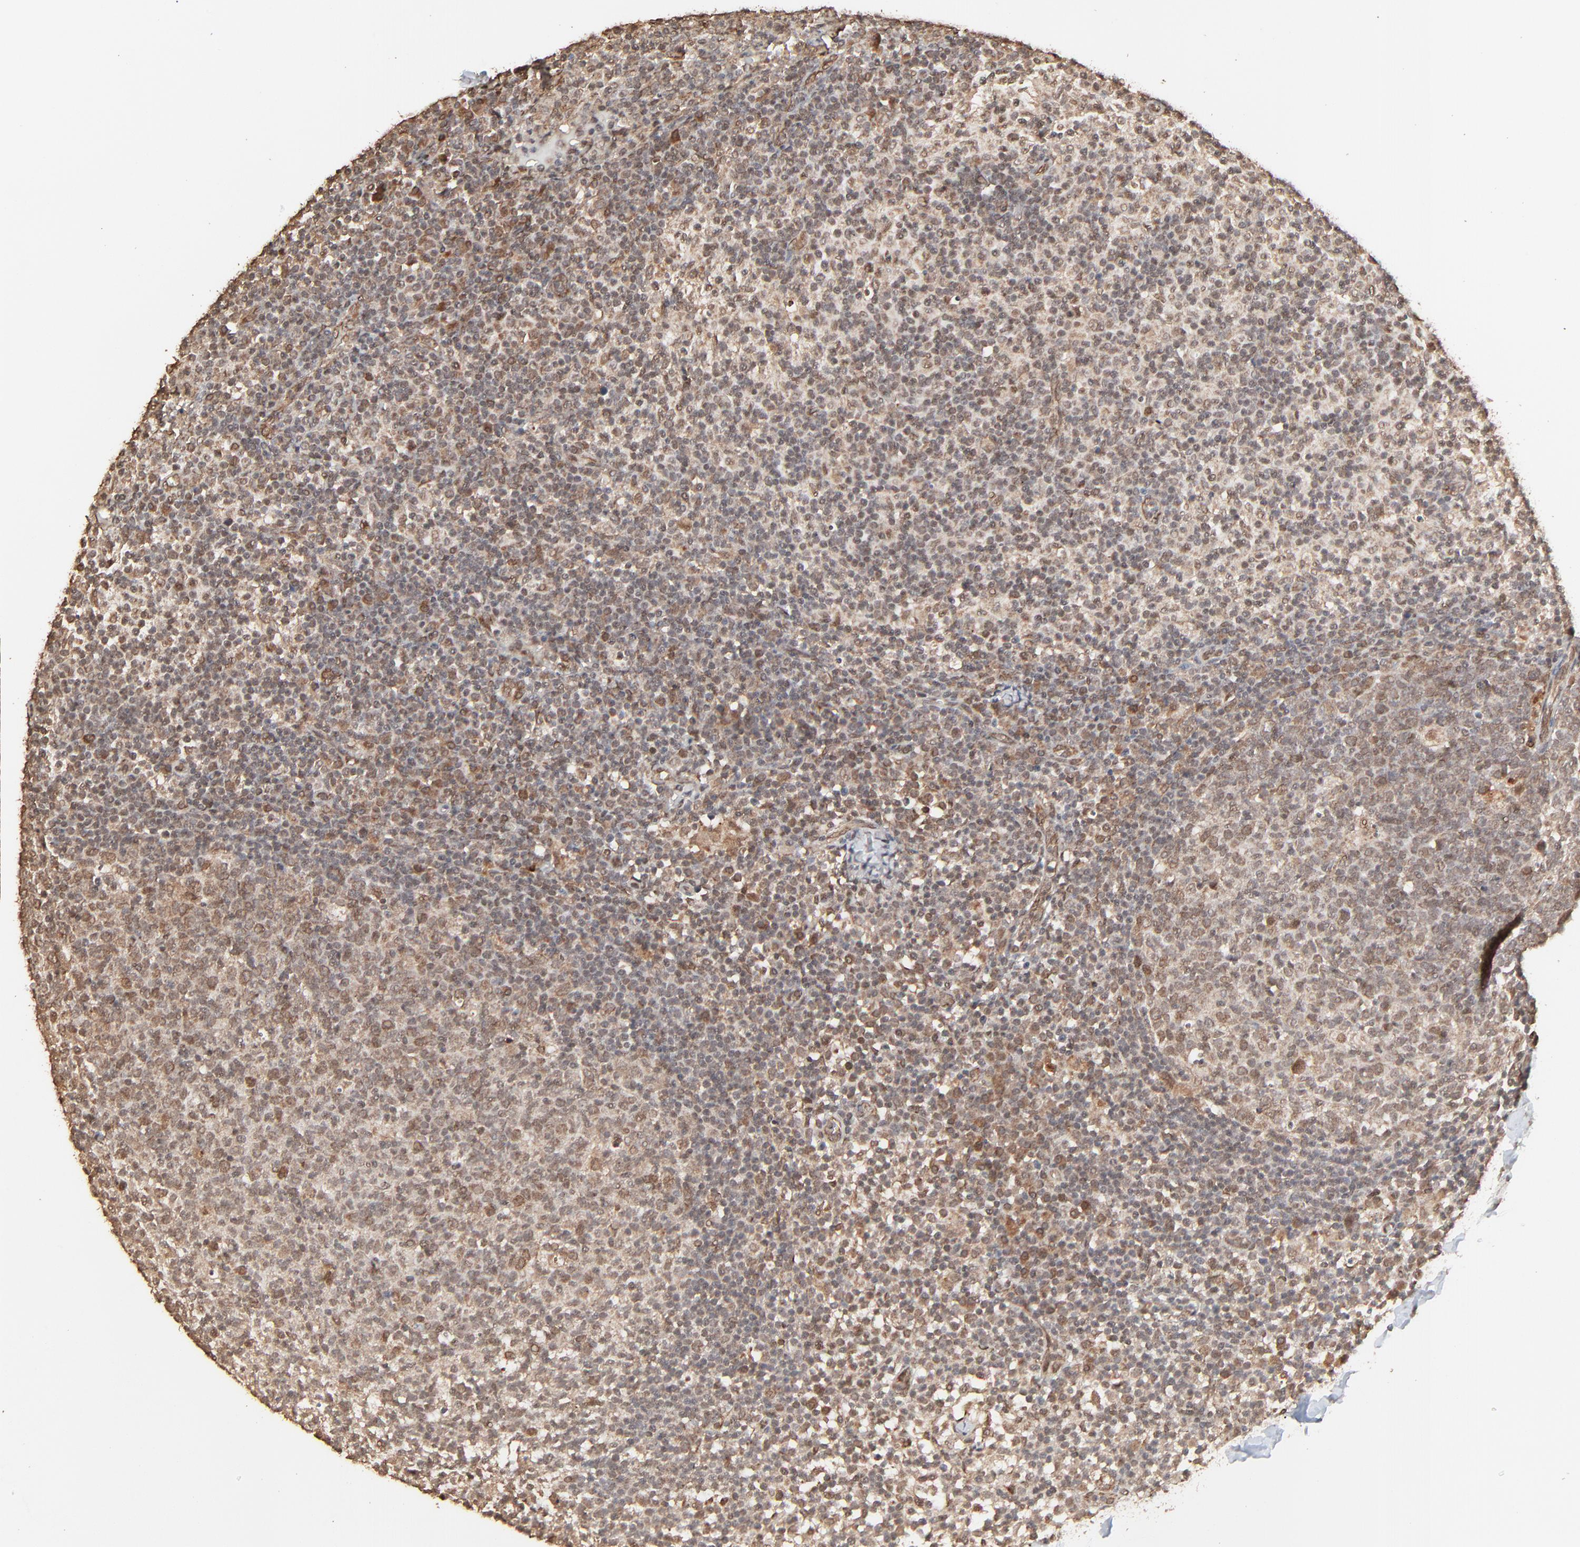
{"staining": {"intensity": "moderate", "quantity": "25%-75%", "location": "nuclear"}, "tissue": "lymph node", "cell_type": "Germinal center cells", "image_type": "normal", "snomed": [{"axis": "morphology", "description": "Normal tissue, NOS"}, {"axis": "morphology", "description": "Inflammation, NOS"}, {"axis": "topography", "description": "Lymph node"}], "caption": "Lymph node stained with DAB (3,3'-diaminobenzidine) immunohistochemistry (IHC) demonstrates medium levels of moderate nuclear expression in about 25%-75% of germinal center cells.", "gene": "FAM227A", "patient": {"sex": "male", "age": 55}}